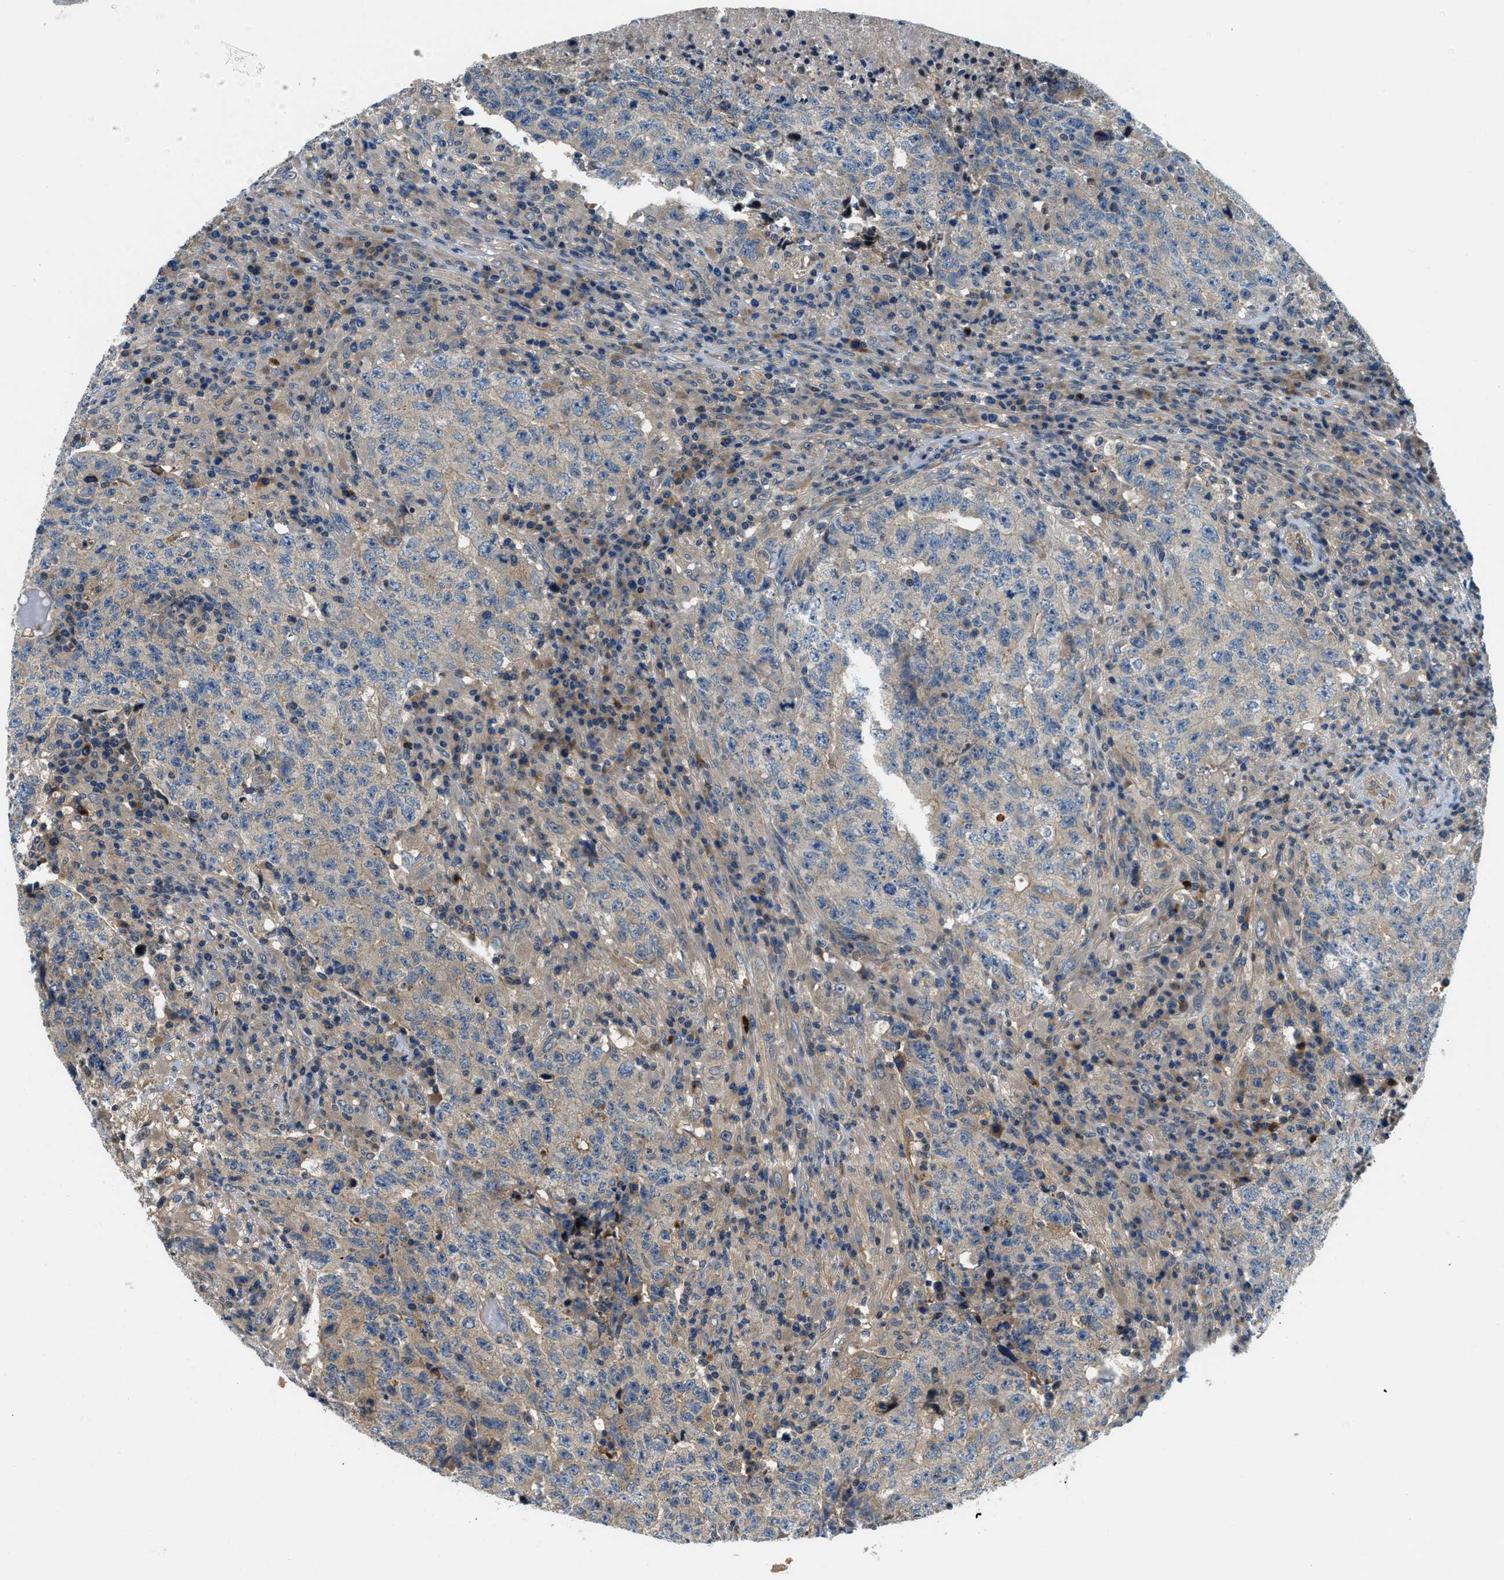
{"staining": {"intensity": "weak", "quantity": "<25%", "location": "cytoplasmic/membranous"}, "tissue": "testis cancer", "cell_type": "Tumor cells", "image_type": "cancer", "snomed": [{"axis": "morphology", "description": "Necrosis, NOS"}, {"axis": "morphology", "description": "Carcinoma, Embryonal, NOS"}, {"axis": "topography", "description": "Testis"}], "caption": "Immunohistochemistry photomicrograph of human testis cancer stained for a protein (brown), which reveals no expression in tumor cells.", "gene": "KCNK1", "patient": {"sex": "male", "age": 19}}